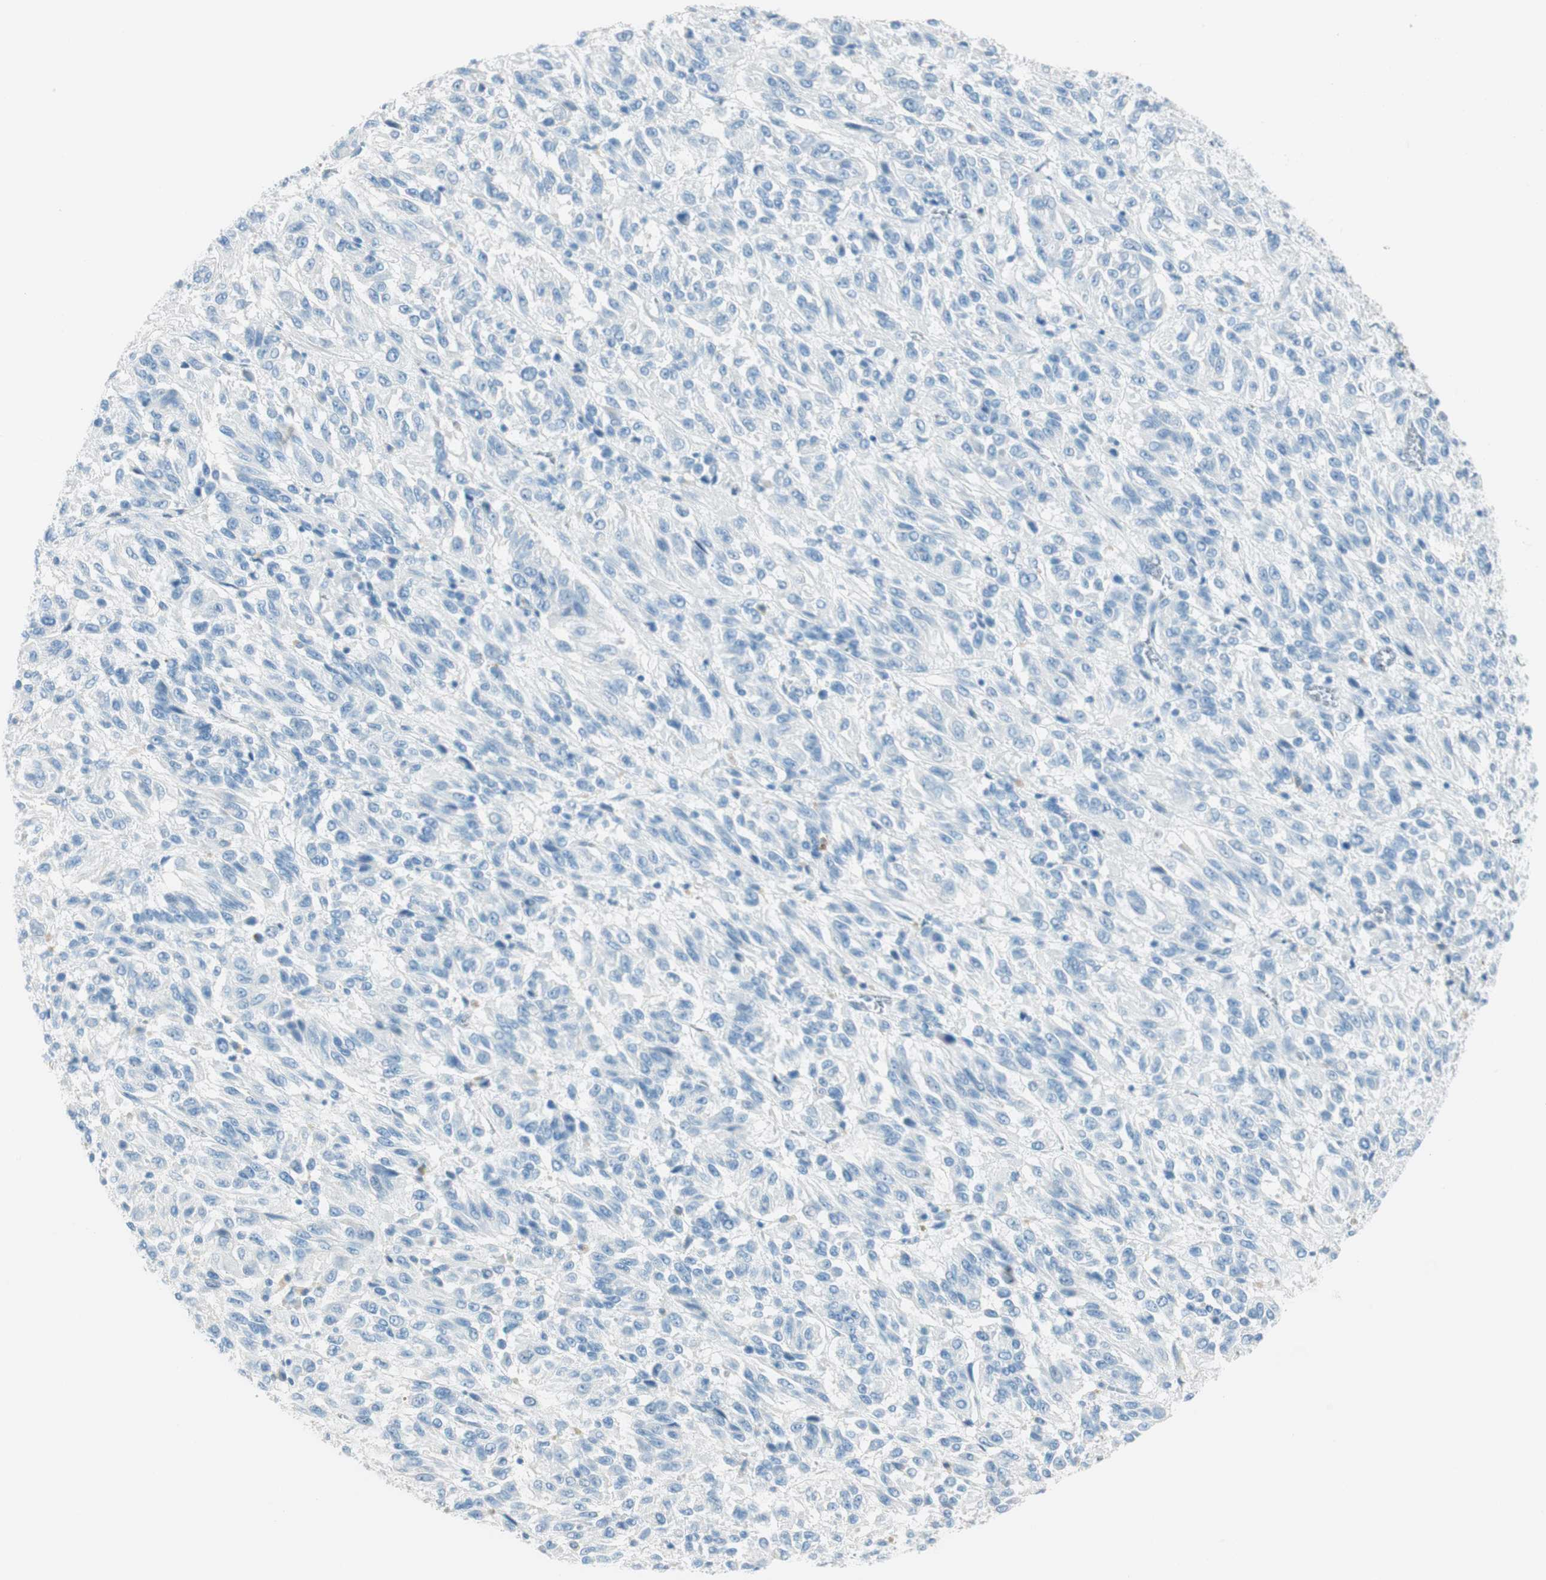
{"staining": {"intensity": "negative", "quantity": "none", "location": "none"}, "tissue": "melanoma", "cell_type": "Tumor cells", "image_type": "cancer", "snomed": [{"axis": "morphology", "description": "Malignant melanoma, Metastatic site"}, {"axis": "topography", "description": "Lung"}], "caption": "The immunohistochemistry micrograph has no significant expression in tumor cells of melanoma tissue.", "gene": "TNFRSF13C", "patient": {"sex": "male", "age": 64}}